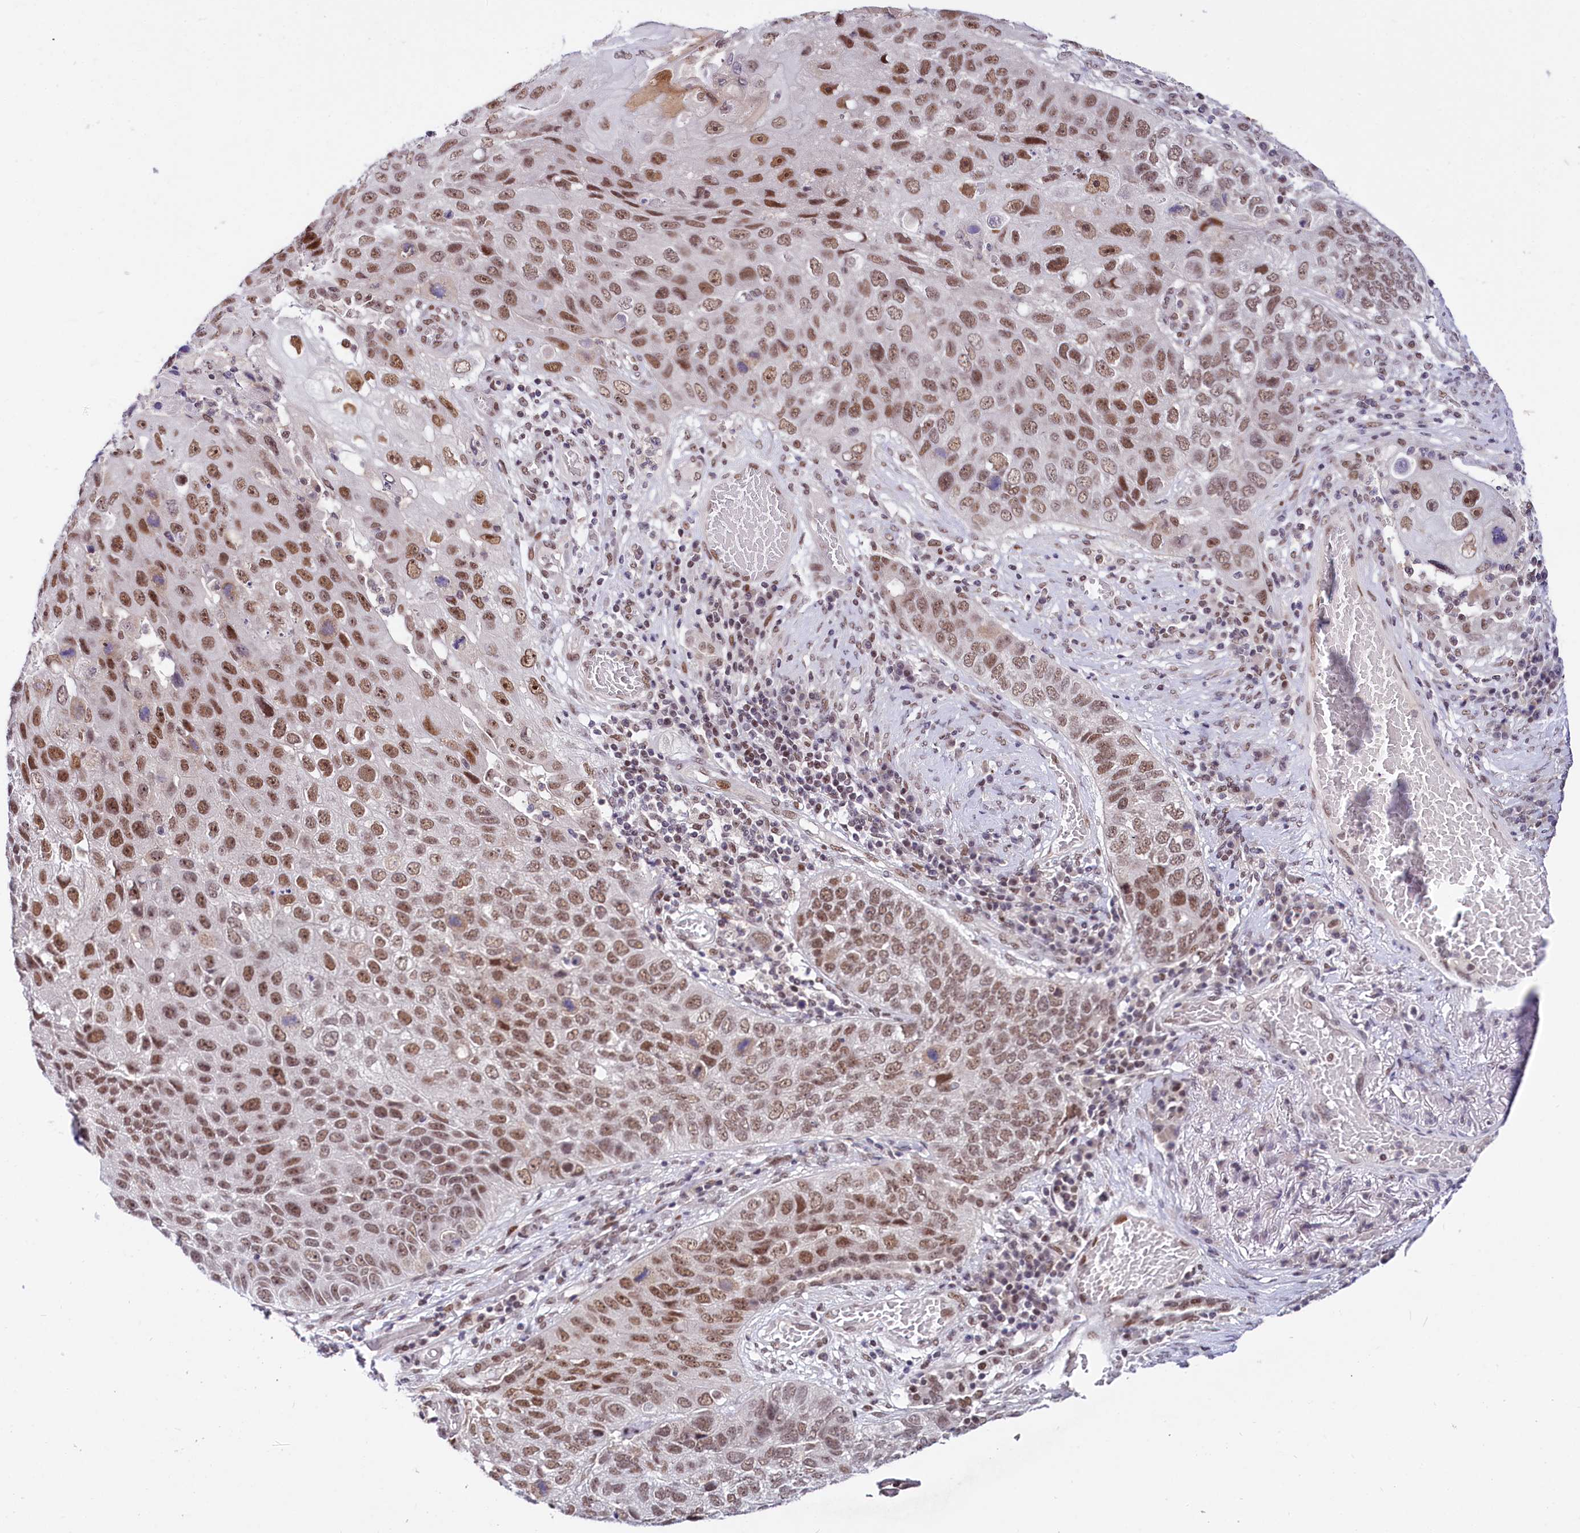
{"staining": {"intensity": "moderate", "quantity": ">75%", "location": "nuclear"}, "tissue": "lung cancer", "cell_type": "Tumor cells", "image_type": "cancer", "snomed": [{"axis": "morphology", "description": "Squamous cell carcinoma, NOS"}, {"axis": "topography", "description": "Lung"}], "caption": "This photomicrograph exhibits immunohistochemistry (IHC) staining of squamous cell carcinoma (lung), with medium moderate nuclear positivity in about >75% of tumor cells.", "gene": "SCAF11", "patient": {"sex": "male", "age": 61}}